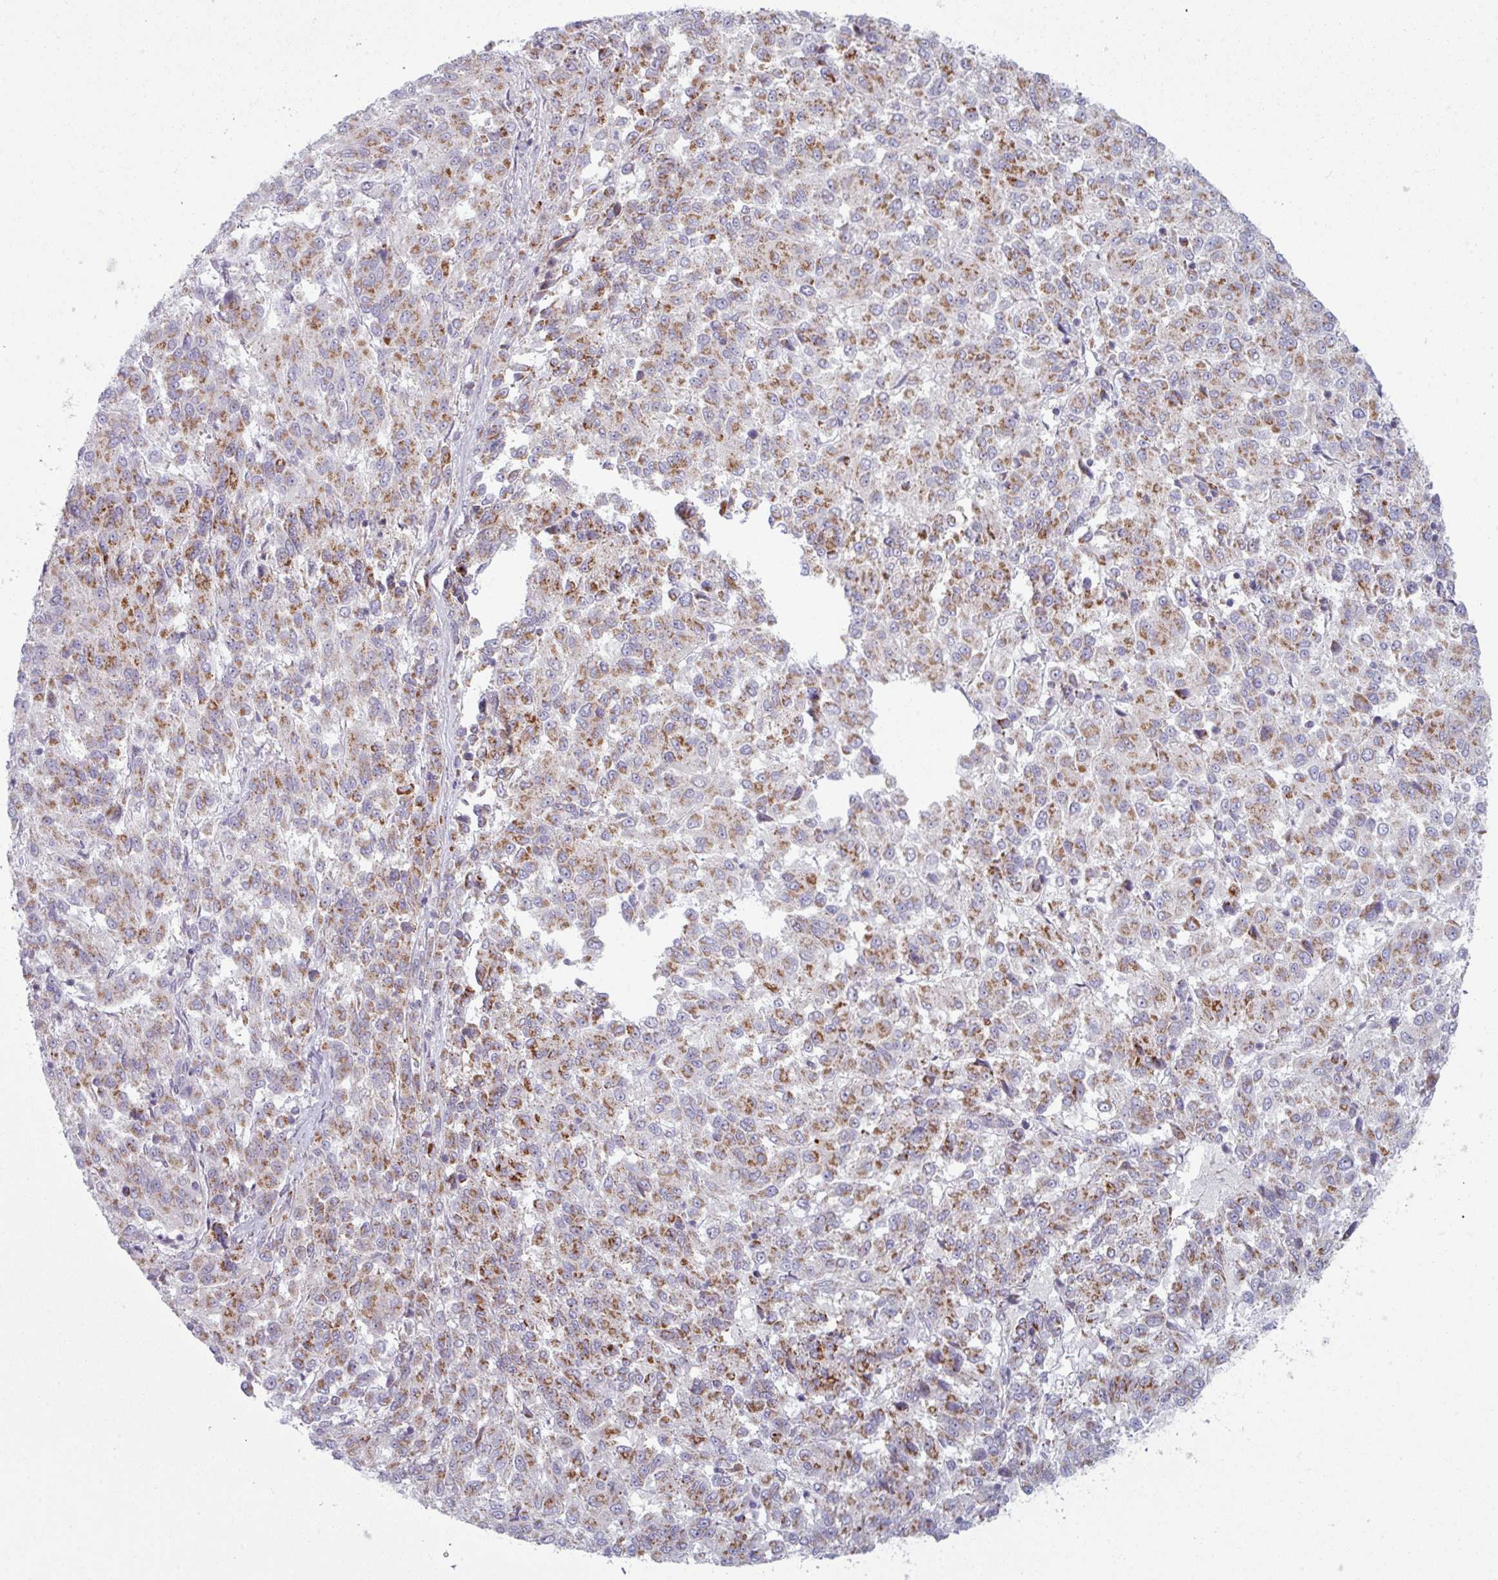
{"staining": {"intensity": "moderate", "quantity": ">75%", "location": "cytoplasmic/membranous"}, "tissue": "melanoma", "cell_type": "Tumor cells", "image_type": "cancer", "snomed": [{"axis": "morphology", "description": "Malignant melanoma, Metastatic site"}, {"axis": "topography", "description": "Lung"}], "caption": "Malignant melanoma (metastatic site) stained with immunohistochemistry shows moderate cytoplasmic/membranous expression in approximately >75% of tumor cells.", "gene": "ZNF615", "patient": {"sex": "male", "age": 64}}